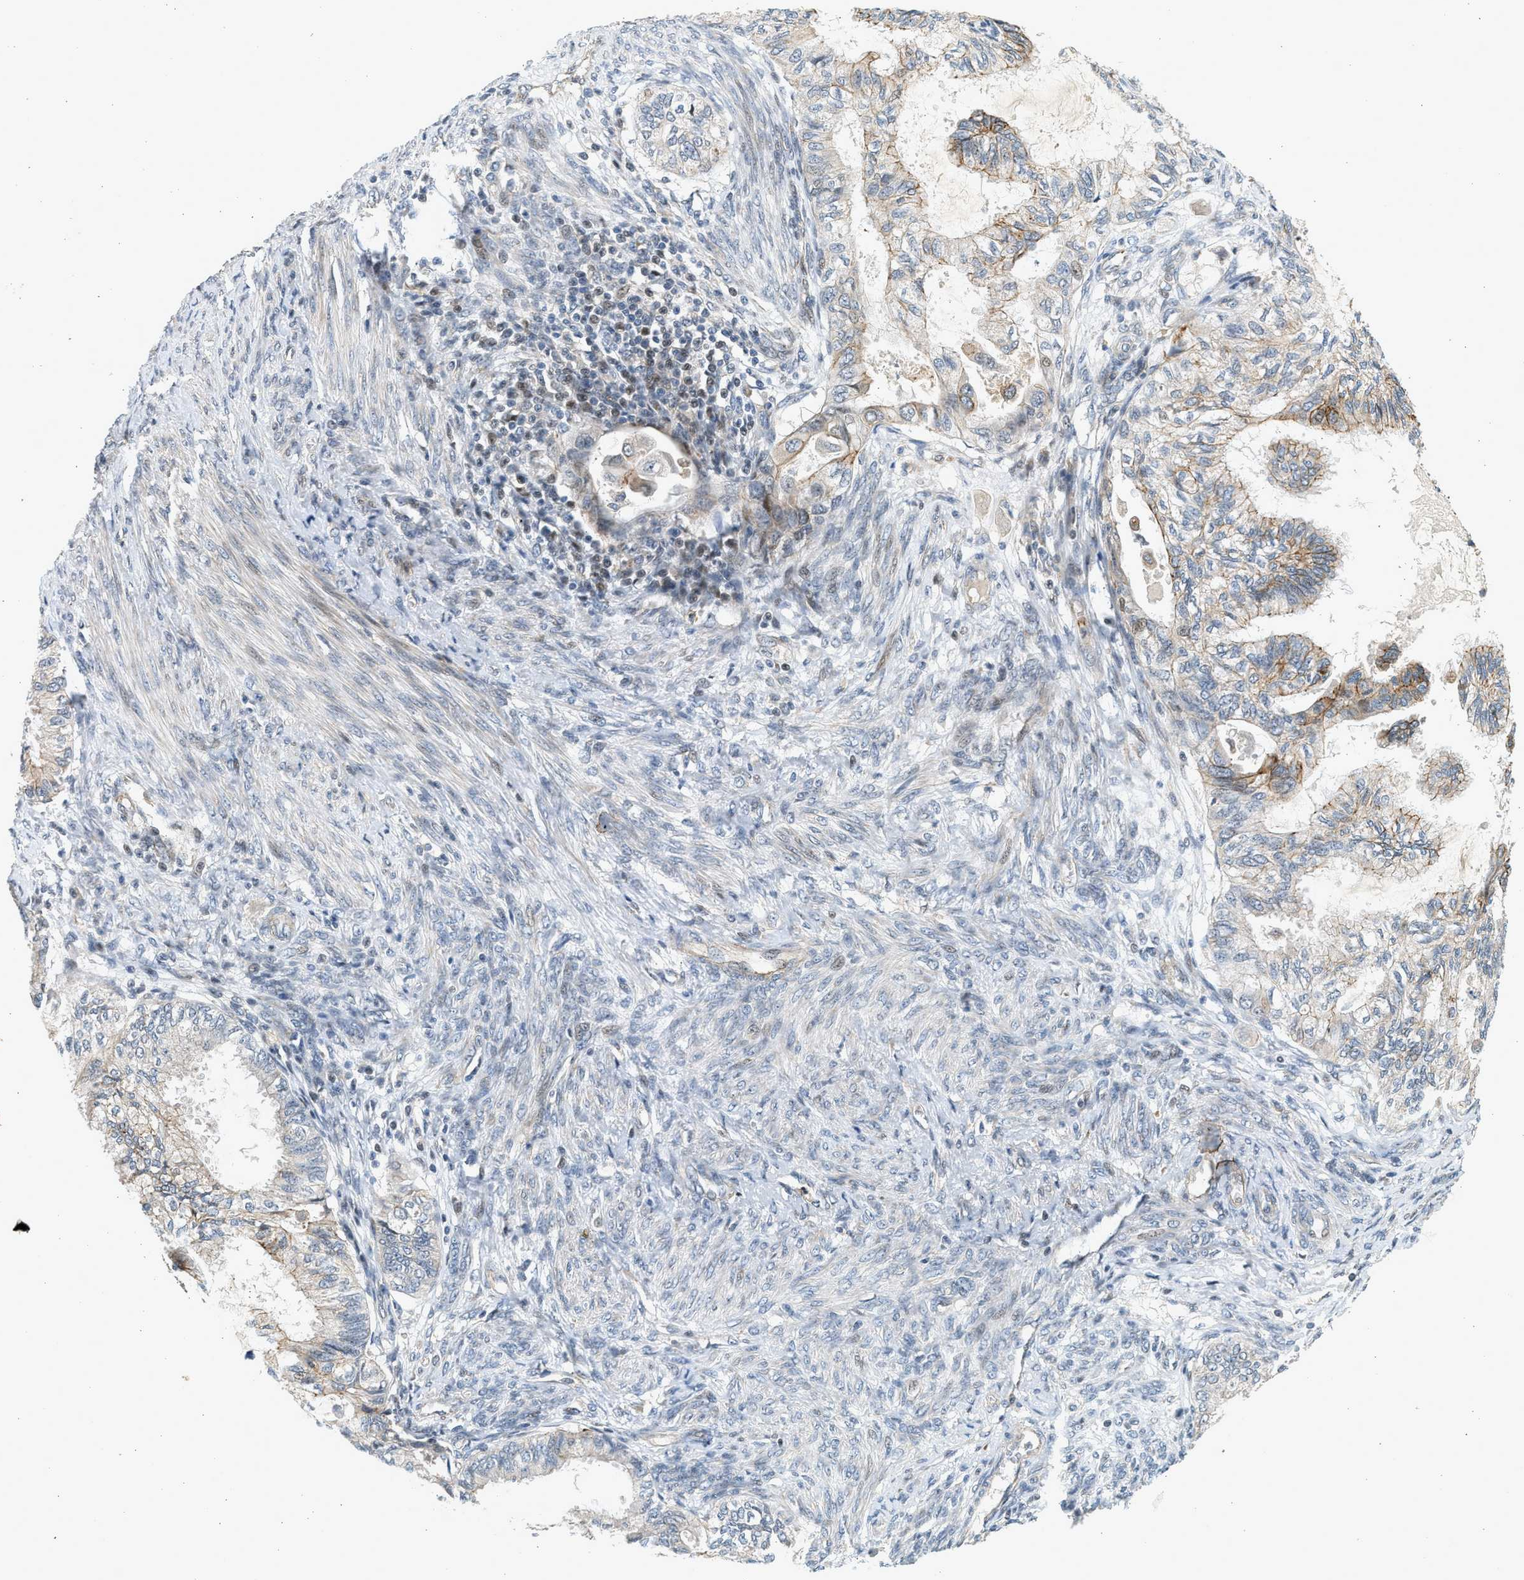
{"staining": {"intensity": "moderate", "quantity": "<25%", "location": "cytoplasmic/membranous"}, "tissue": "cervical cancer", "cell_type": "Tumor cells", "image_type": "cancer", "snomed": [{"axis": "morphology", "description": "Normal tissue, NOS"}, {"axis": "morphology", "description": "Adenocarcinoma, NOS"}, {"axis": "topography", "description": "Cervix"}, {"axis": "topography", "description": "Endometrium"}], "caption": "About <25% of tumor cells in adenocarcinoma (cervical) demonstrate moderate cytoplasmic/membranous protein positivity as visualized by brown immunohistochemical staining.", "gene": "NRSN2", "patient": {"sex": "female", "age": 86}}